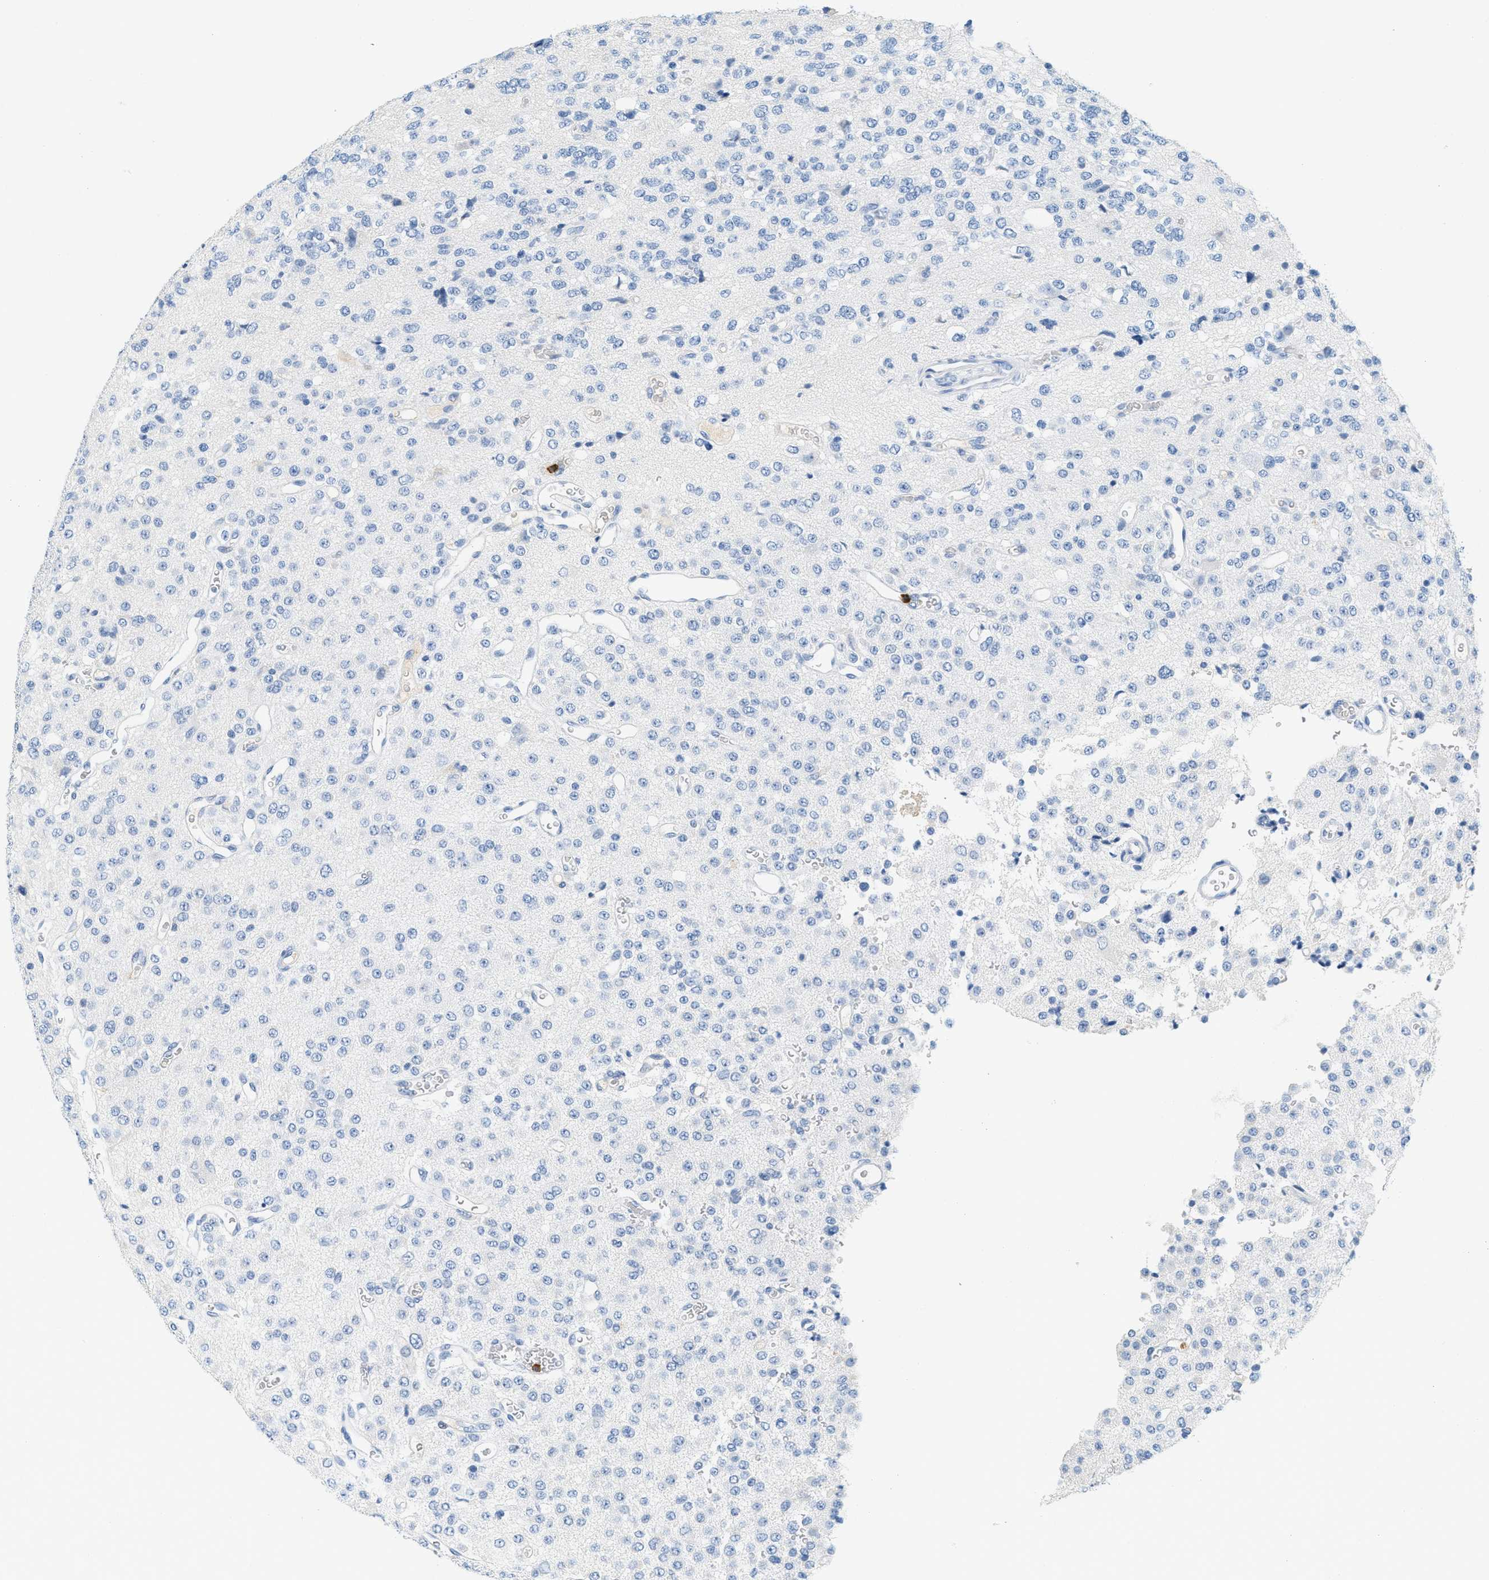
{"staining": {"intensity": "negative", "quantity": "none", "location": "none"}, "tissue": "glioma", "cell_type": "Tumor cells", "image_type": "cancer", "snomed": [{"axis": "morphology", "description": "Glioma, malignant, Low grade"}, {"axis": "topography", "description": "Brain"}], "caption": "Image shows no protein positivity in tumor cells of malignant glioma (low-grade) tissue.", "gene": "LCN2", "patient": {"sex": "male", "age": 38}}